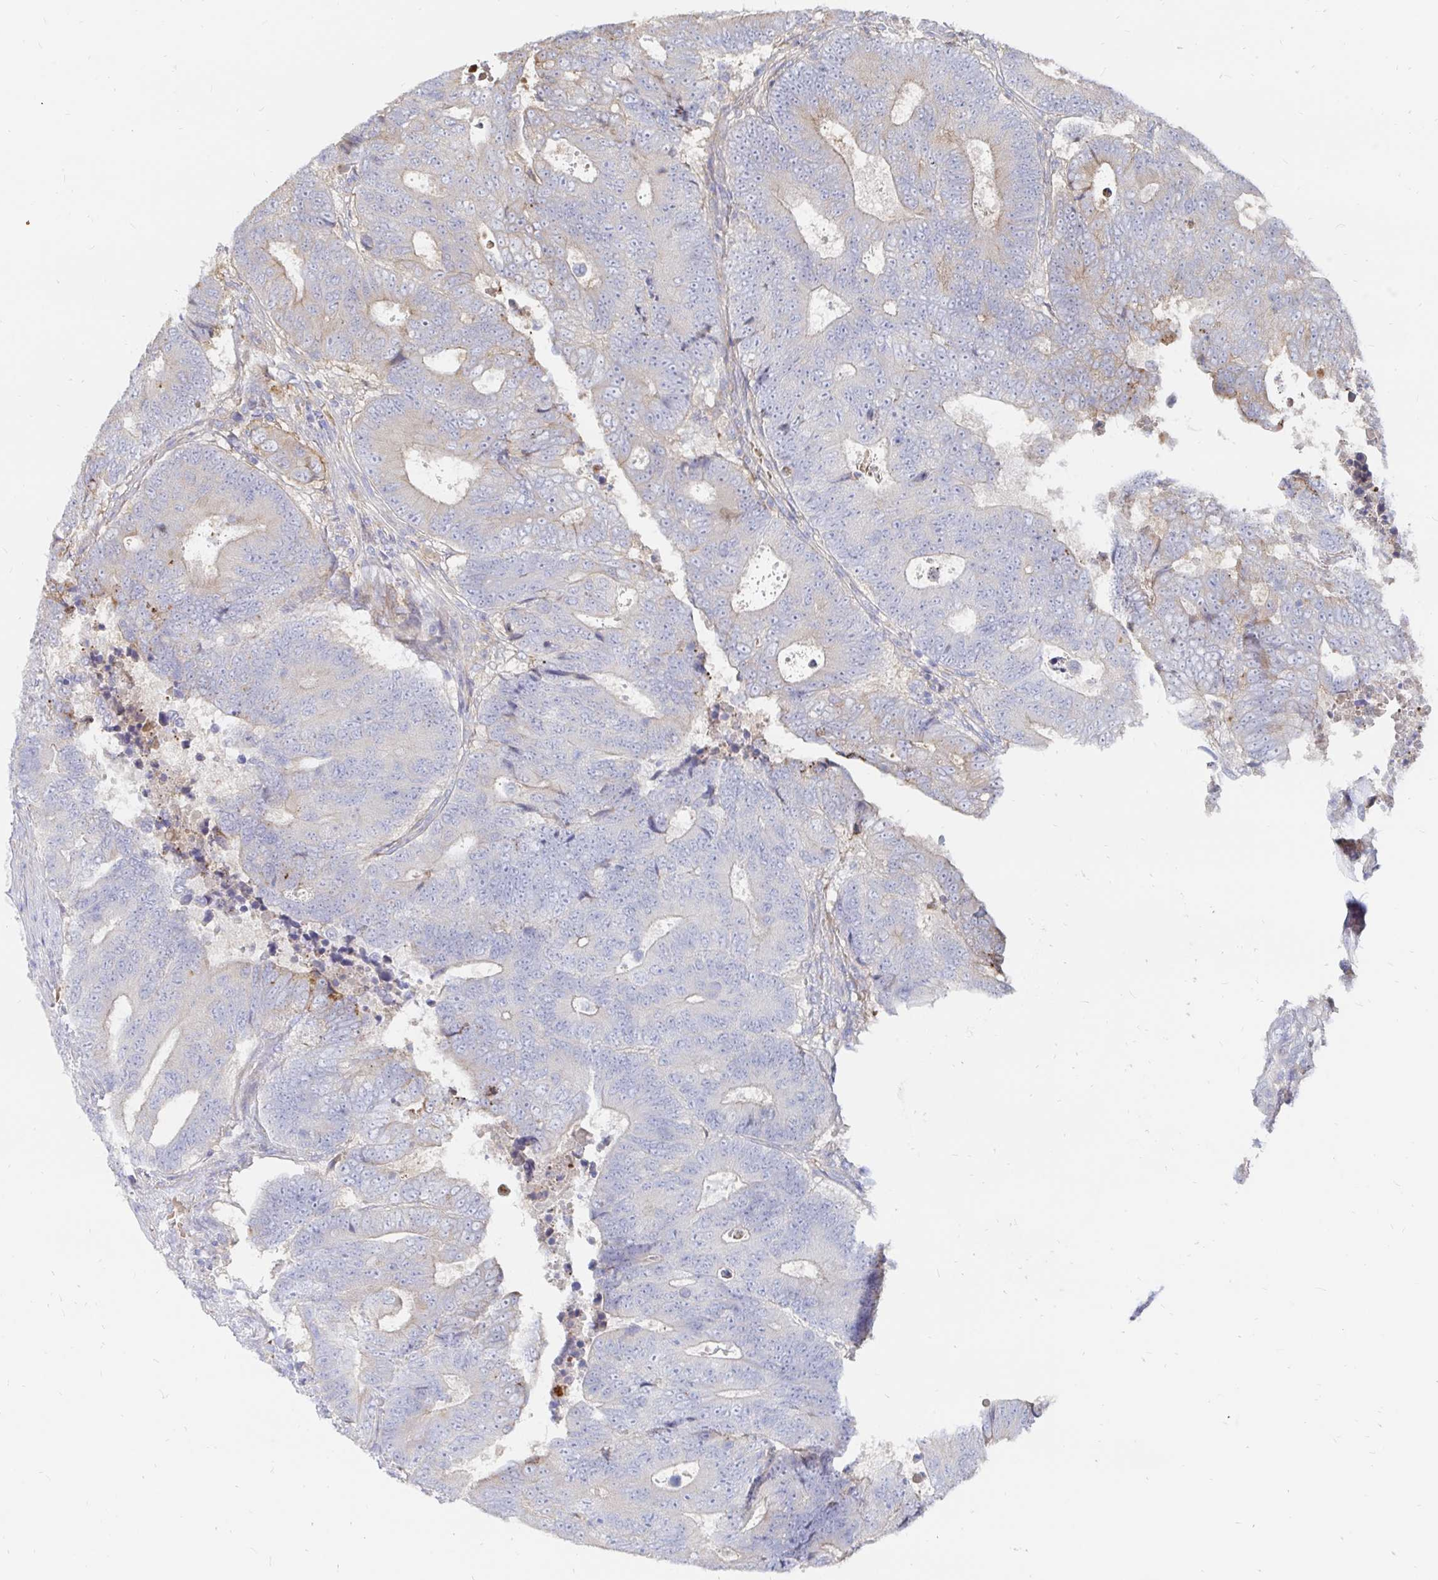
{"staining": {"intensity": "weak", "quantity": "<25%", "location": "cytoplasmic/membranous"}, "tissue": "colorectal cancer", "cell_type": "Tumor cells", "image_type": "cancer", "snomed": [{"axis": "morphology", "description": "Adenocarcinoma, NOS"}, {"axis": "topography", "description": "Colon"}], "caption": "Image shows no significant protein staining in tumor cells of colorectal cancer (adenocarcinoma).", "gene": "KCTD19", "patient": {"sex": "female", "age": 48}}